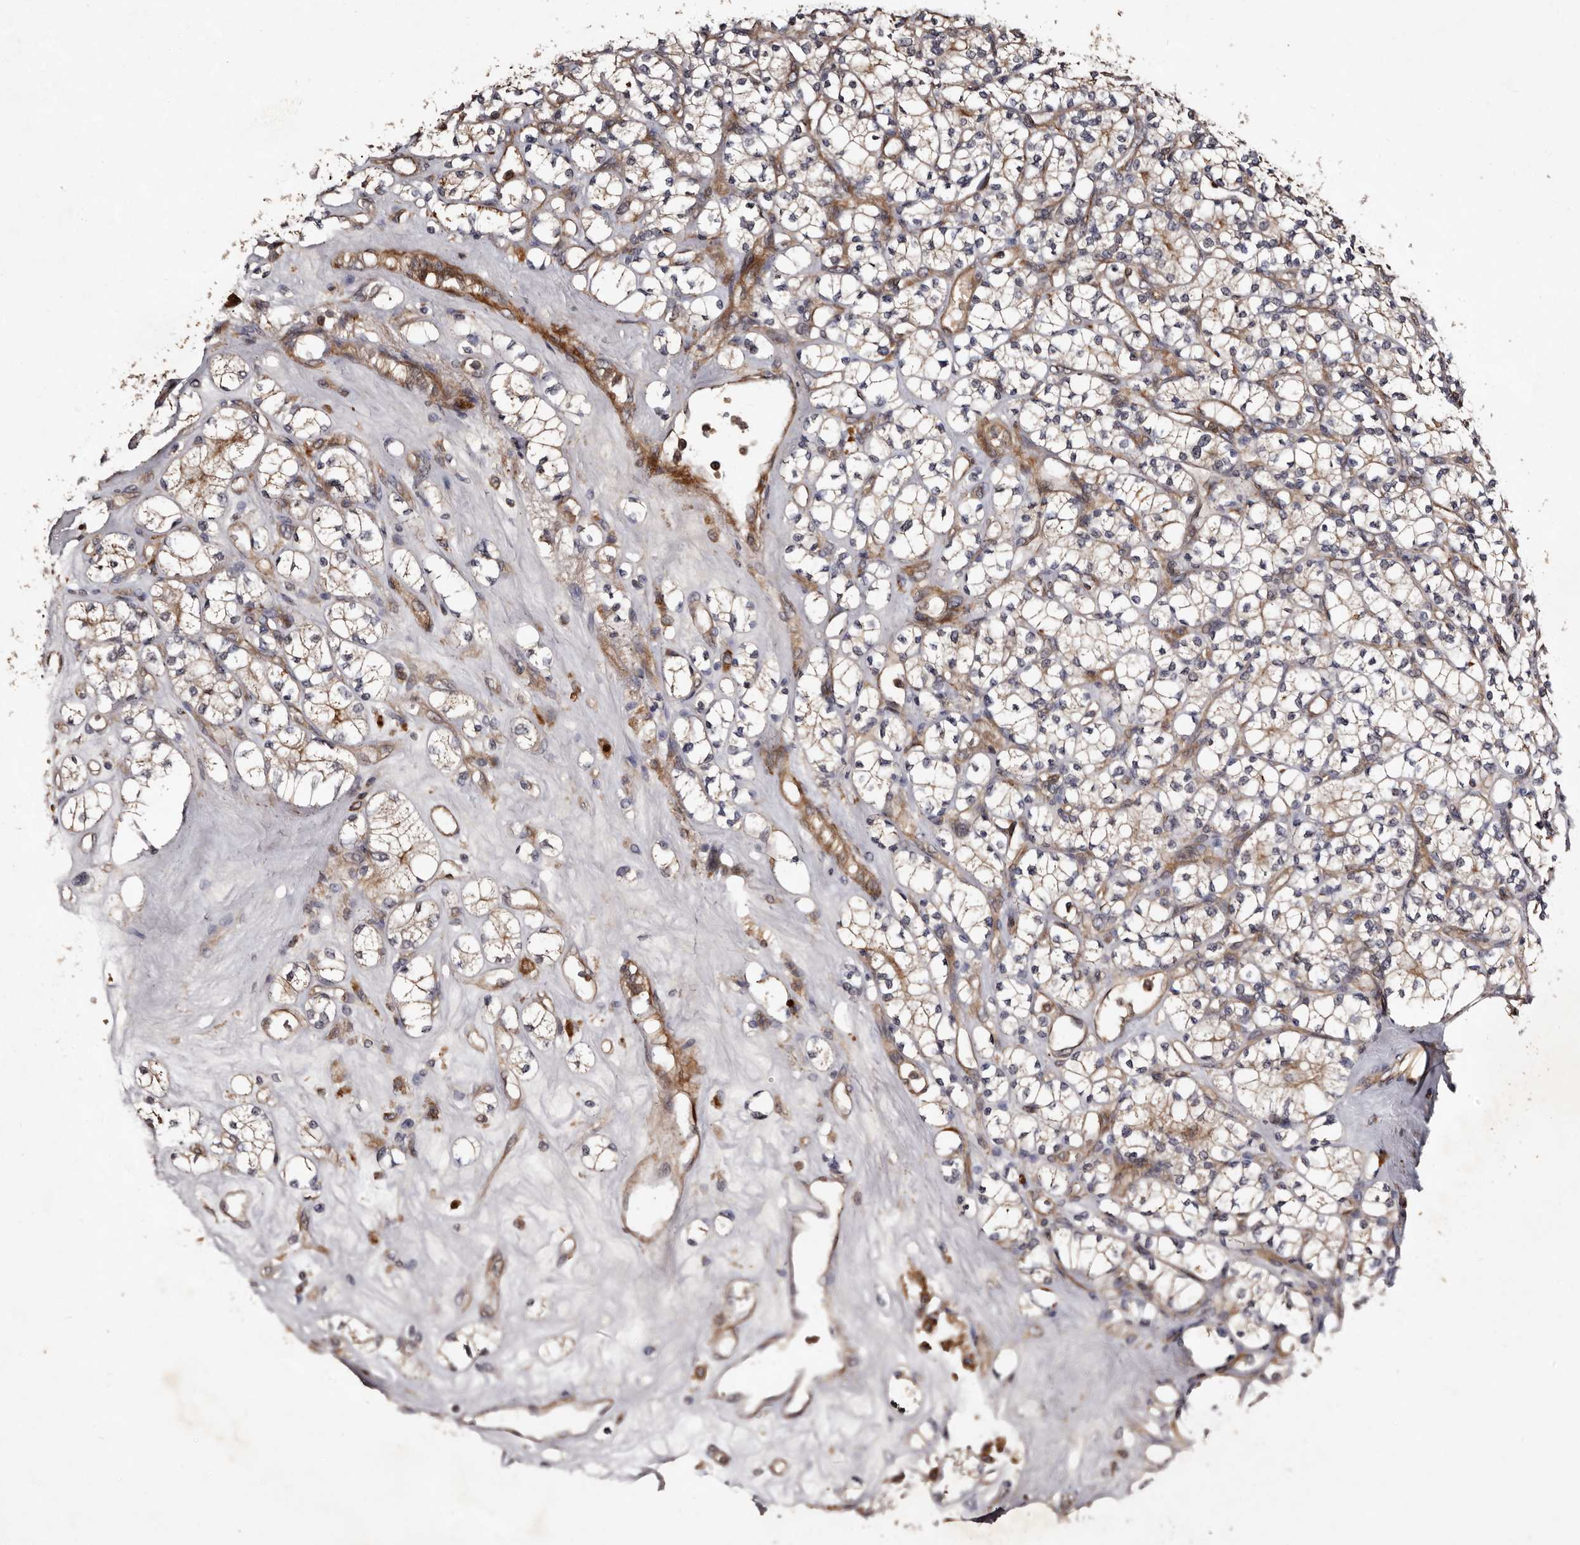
{"staining": {"intensity": "negative", "quantity": "none", "location": "none"}, "tissue": "renal cancer", "cell_type": "Tumor cells", "image_type": "cancer", "snomed": [{"axis": "morphology", "description": "Adenocarcinoma, NOS"}, {"axis": "topography", "description": "Kidney"}], "caption": "A high-resolution micrograph shows immunohistochemistry (IHC) staining of renal adenocarcinoma, which exhibits no significant staining in tumor cells.", "gene": "PRKD3", "patient": {"sex": "male", "age": 77}}